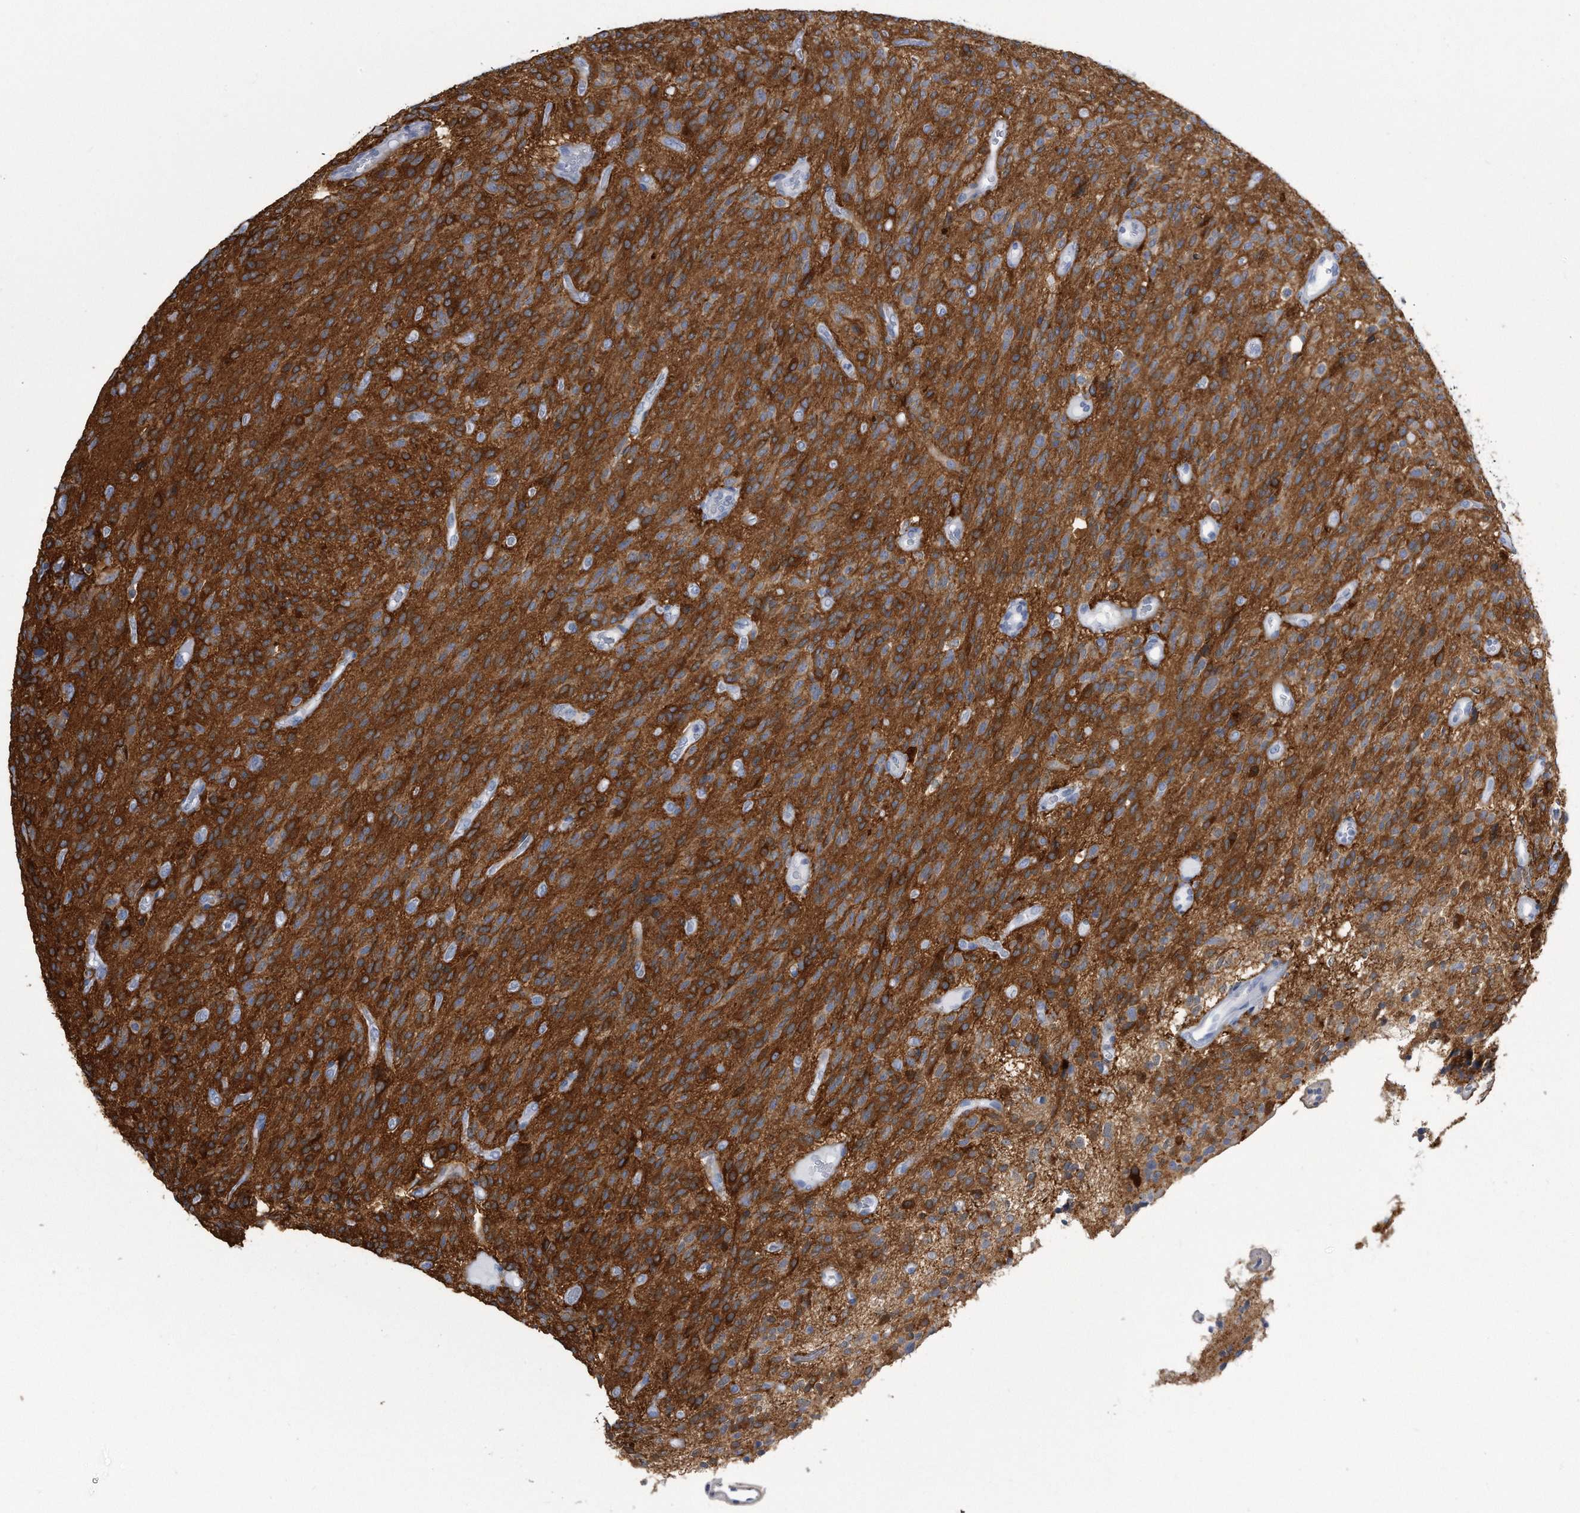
{"staining": {"intensity": "moderate", "quantity": ">75%", "location": "cytoplasmic/membranous"}, "tissue": "glioma", "cell_type": "Tumor cells", "image_type": "cancer", "snomed": [{"axis": "morphology", "description": "Glioma, malignant, High grade"}, {"axis": "topography", "description": "Brain"}], "caption": "The histopathology image shows a brown stain indicating the presence of a protein in the cytoplasmic/membranous of tumor cells in malignant glioma (high-grade). The staining was performed using DAB to visualize the protein expression in brown, while the nuclei were stained in blue with hematoxylin (Magnification: 20x).", "gene": "PYGB", "patient": {"sex": "male", "age": 34}}